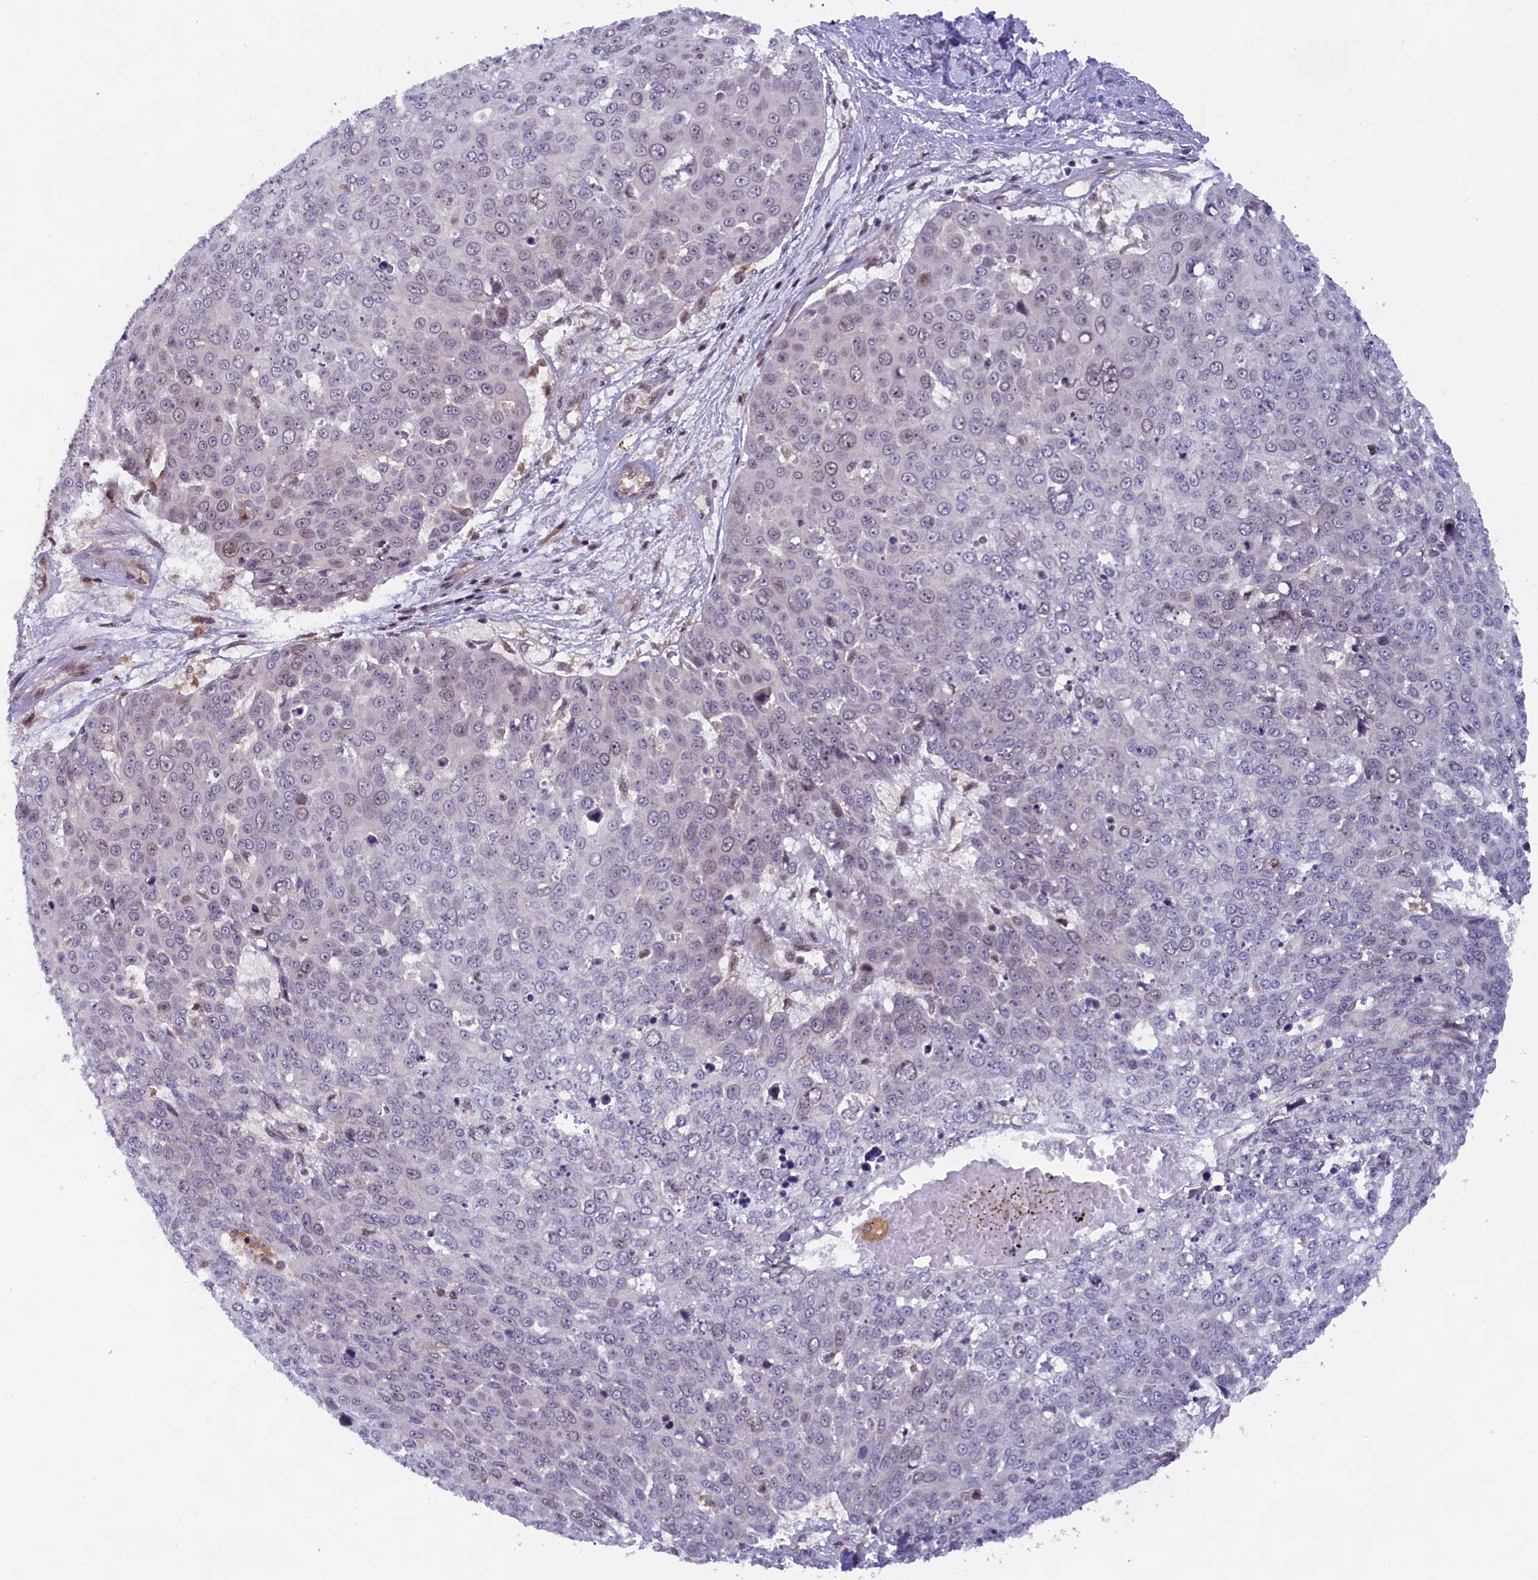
{"staining": {"intensity": "negative", "quantity": "none", "location": "none"}, "tissue": "skin cancer", "cell_type": "Tumor cells", "image_type": "cancer", "snomed": [{"axis": "morphology", "description": "Squamous cell carcinoma, NOS"}, {"axis": "topography", "description": "Skin"}], "caption": "Immunohistochemistry (IHC) image of neoplastic tissue: skin cancer (squamous cell carcinoma) stained with DAB reveals no significant protein staining in tumor cells.", "gene": "FCHO1", "patient": {"sex": "male", "age": 71}}